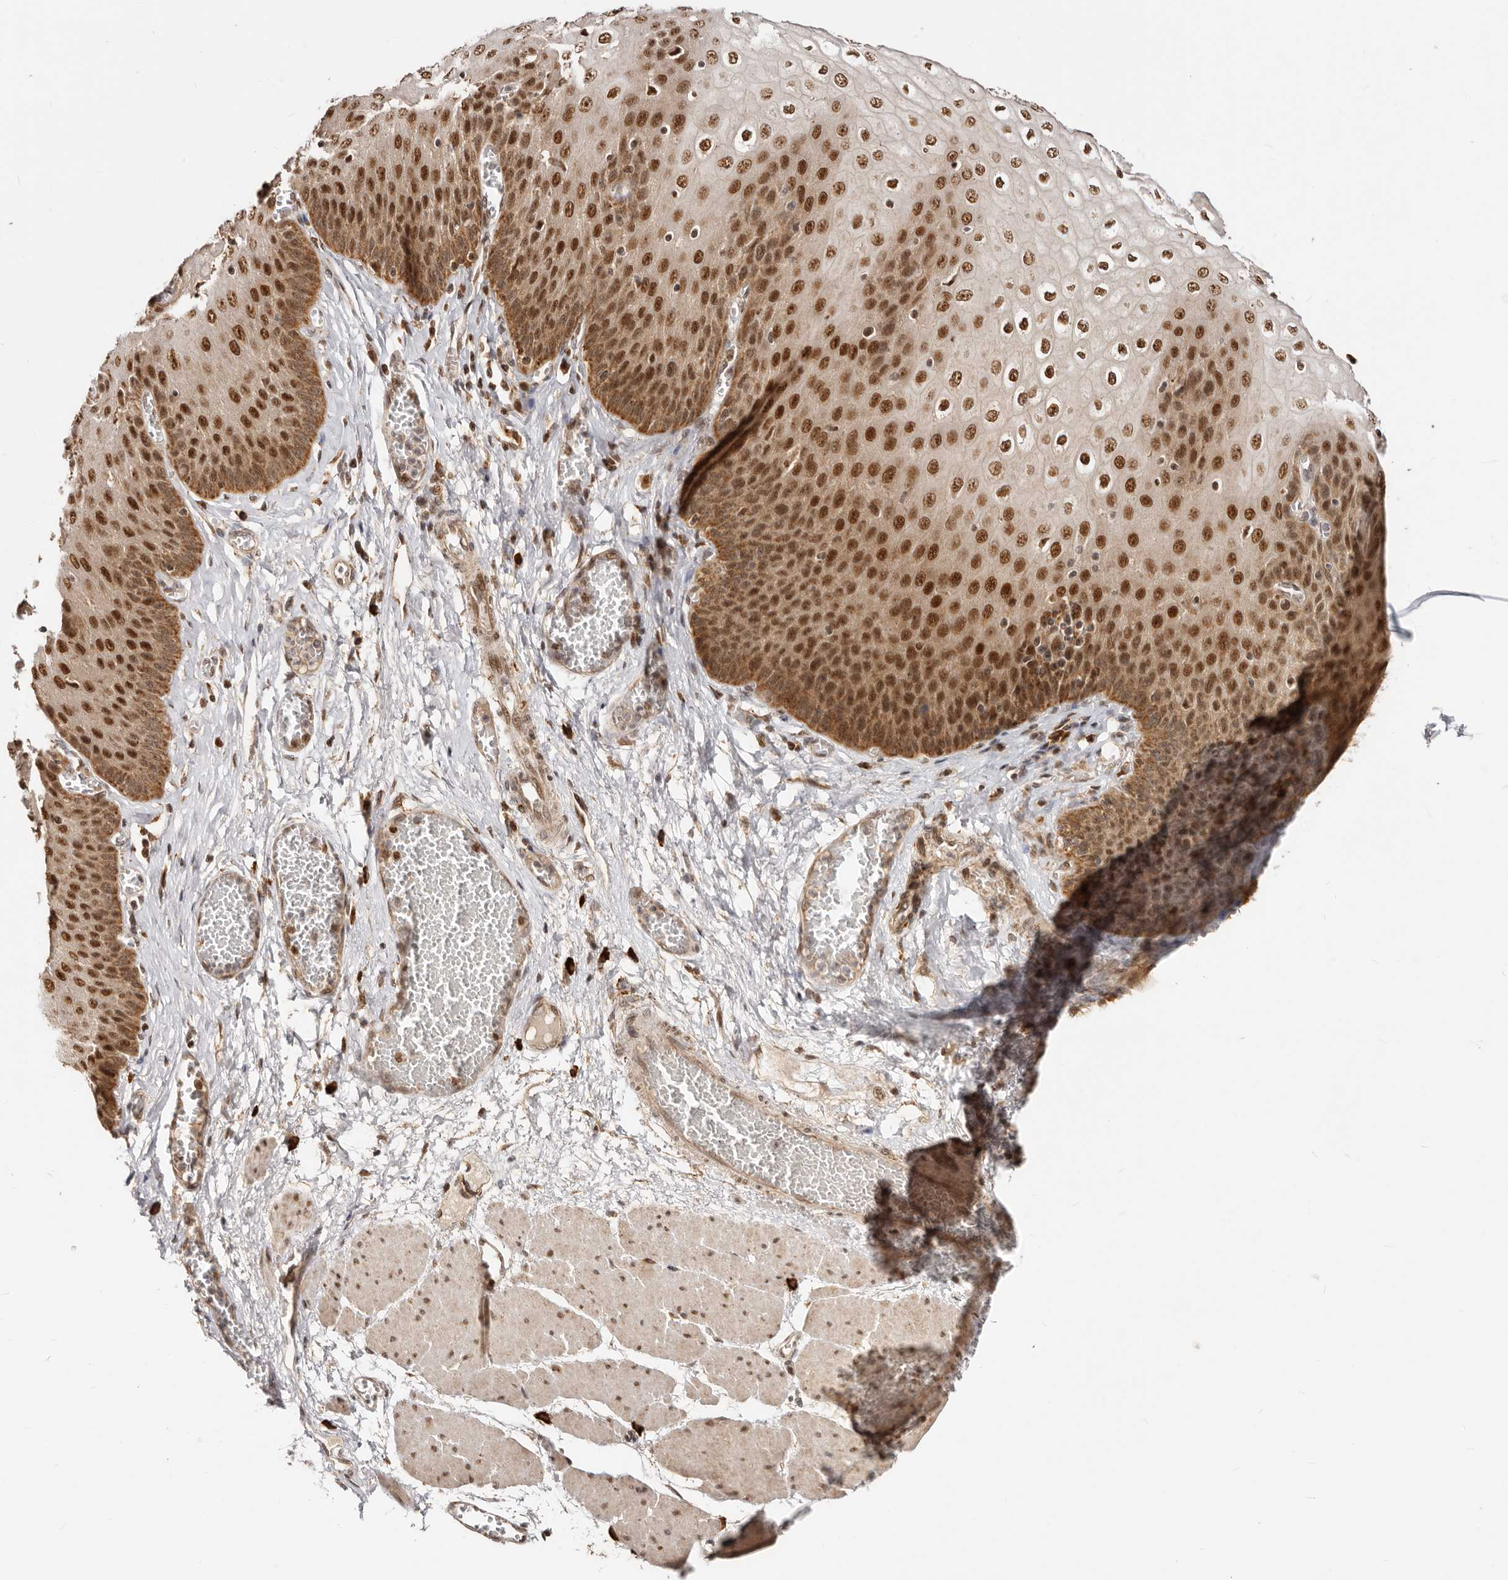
{"staining": {"intensity": "strong", "quantity": ">75%", "location": "cytoplasmic/membranous,nuclear"}, "tissue": "esophagus", "cell_type": "Squamous epithelial cells", "image_type": "normal", "snomed": [{"axis": "morphology", "description": "Normal tissue, NOS"}, {"axis": "topography", "description": "Esophagus"}], "caption": "Strong cytoplasmic/membranous,nuclear protein expression is appreciated in approximately >75% of squamous epithelial cells in esophagus.", "gene": "SEC14L1", "patient": {"sex": "male", "age": 60}}